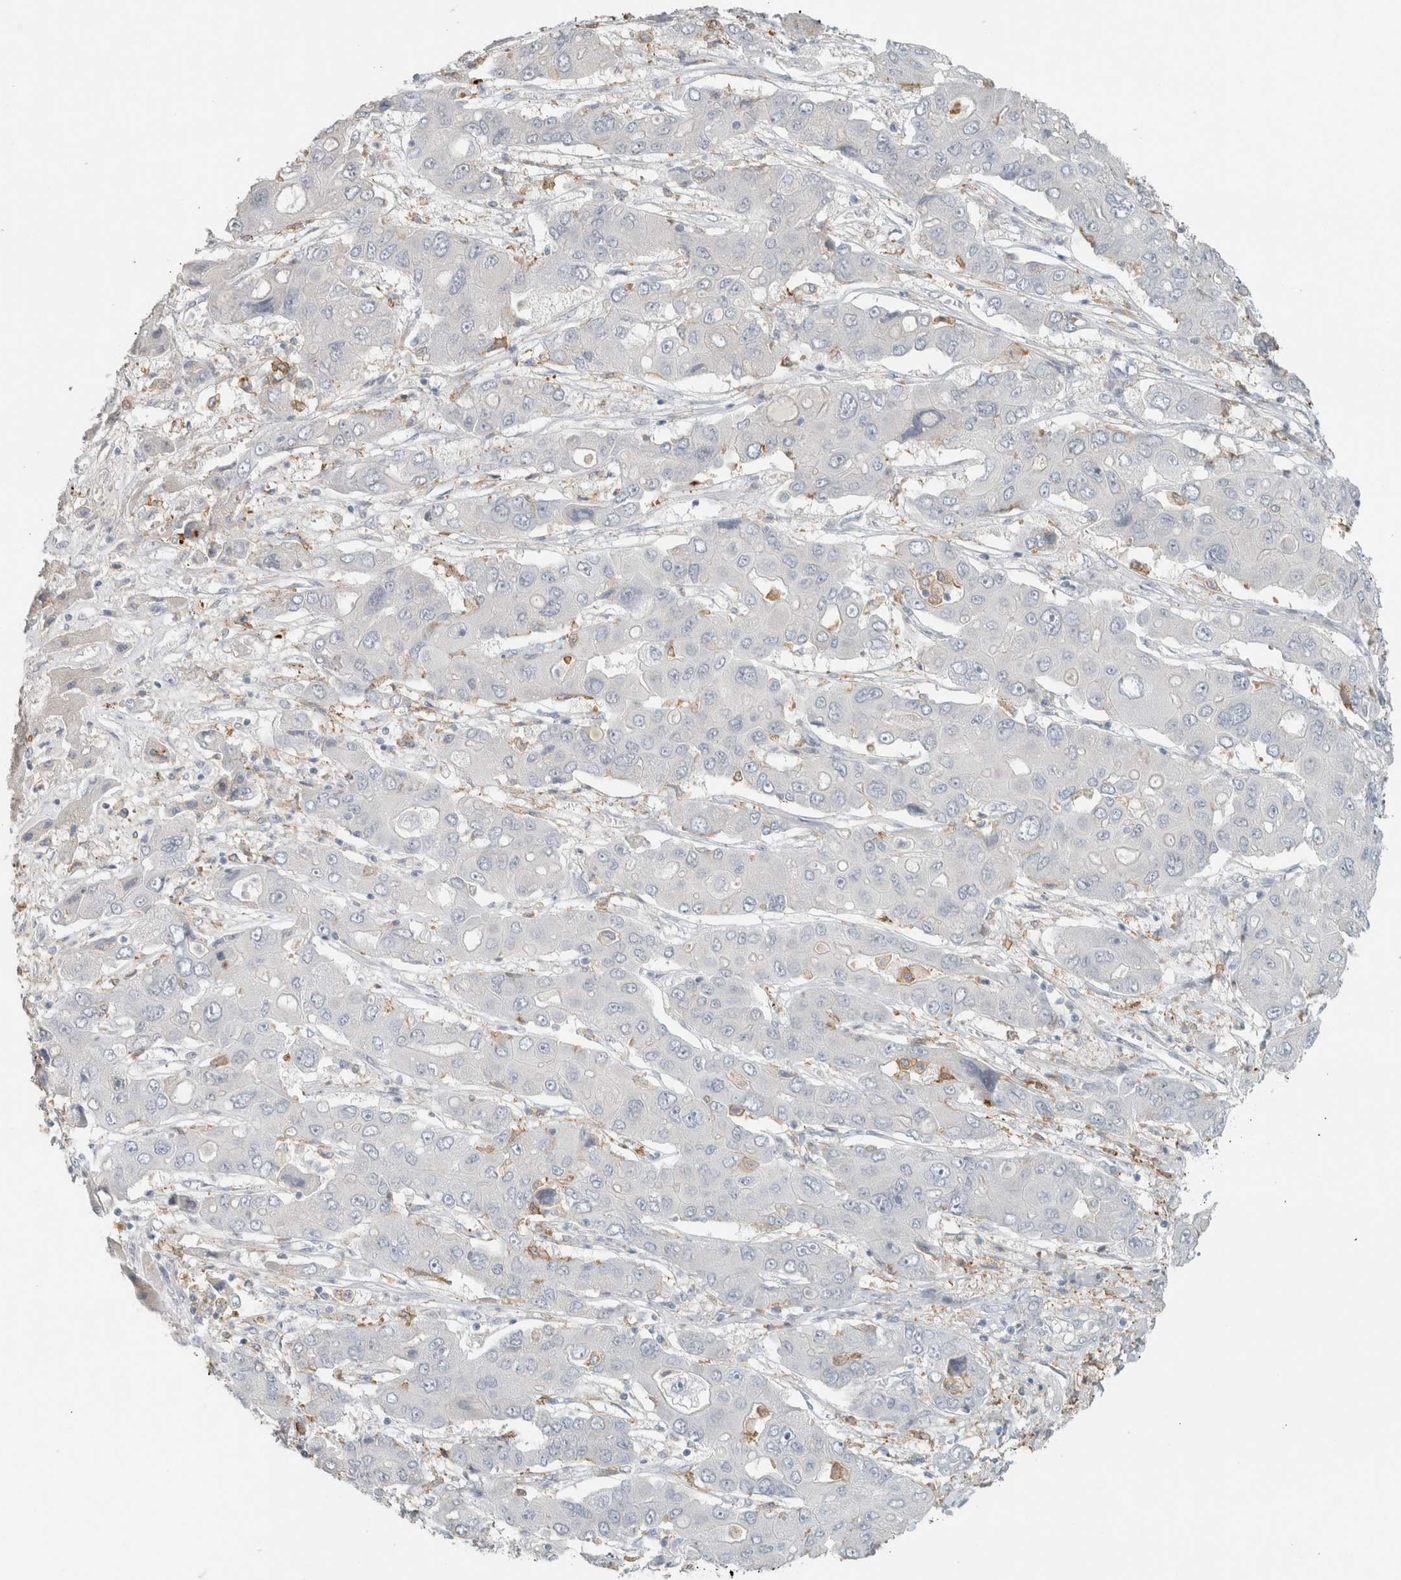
{"staining": {"intensity": "negative", "quantity": "none", "location": "none"}, "tissue": "liver cancer", "cell_type": "Tumor cells", "image_type": "cancer", "snomed": [{"axis": "morphology", "description": "Cholangiocarcinoma"}, {"axis": "topography", "description": "Liver"}], "caption": "Histopathology image shows no significant protein positivity in tumor cells of liver cholangiocarcinoma. (Brightfield microscopy of DAB (3,3'-diaminobenzidine) immunohistochemistry (IHC) at high magnification).", "gene": "SCIN", "patient": {"sex": "male", "age": 67}}